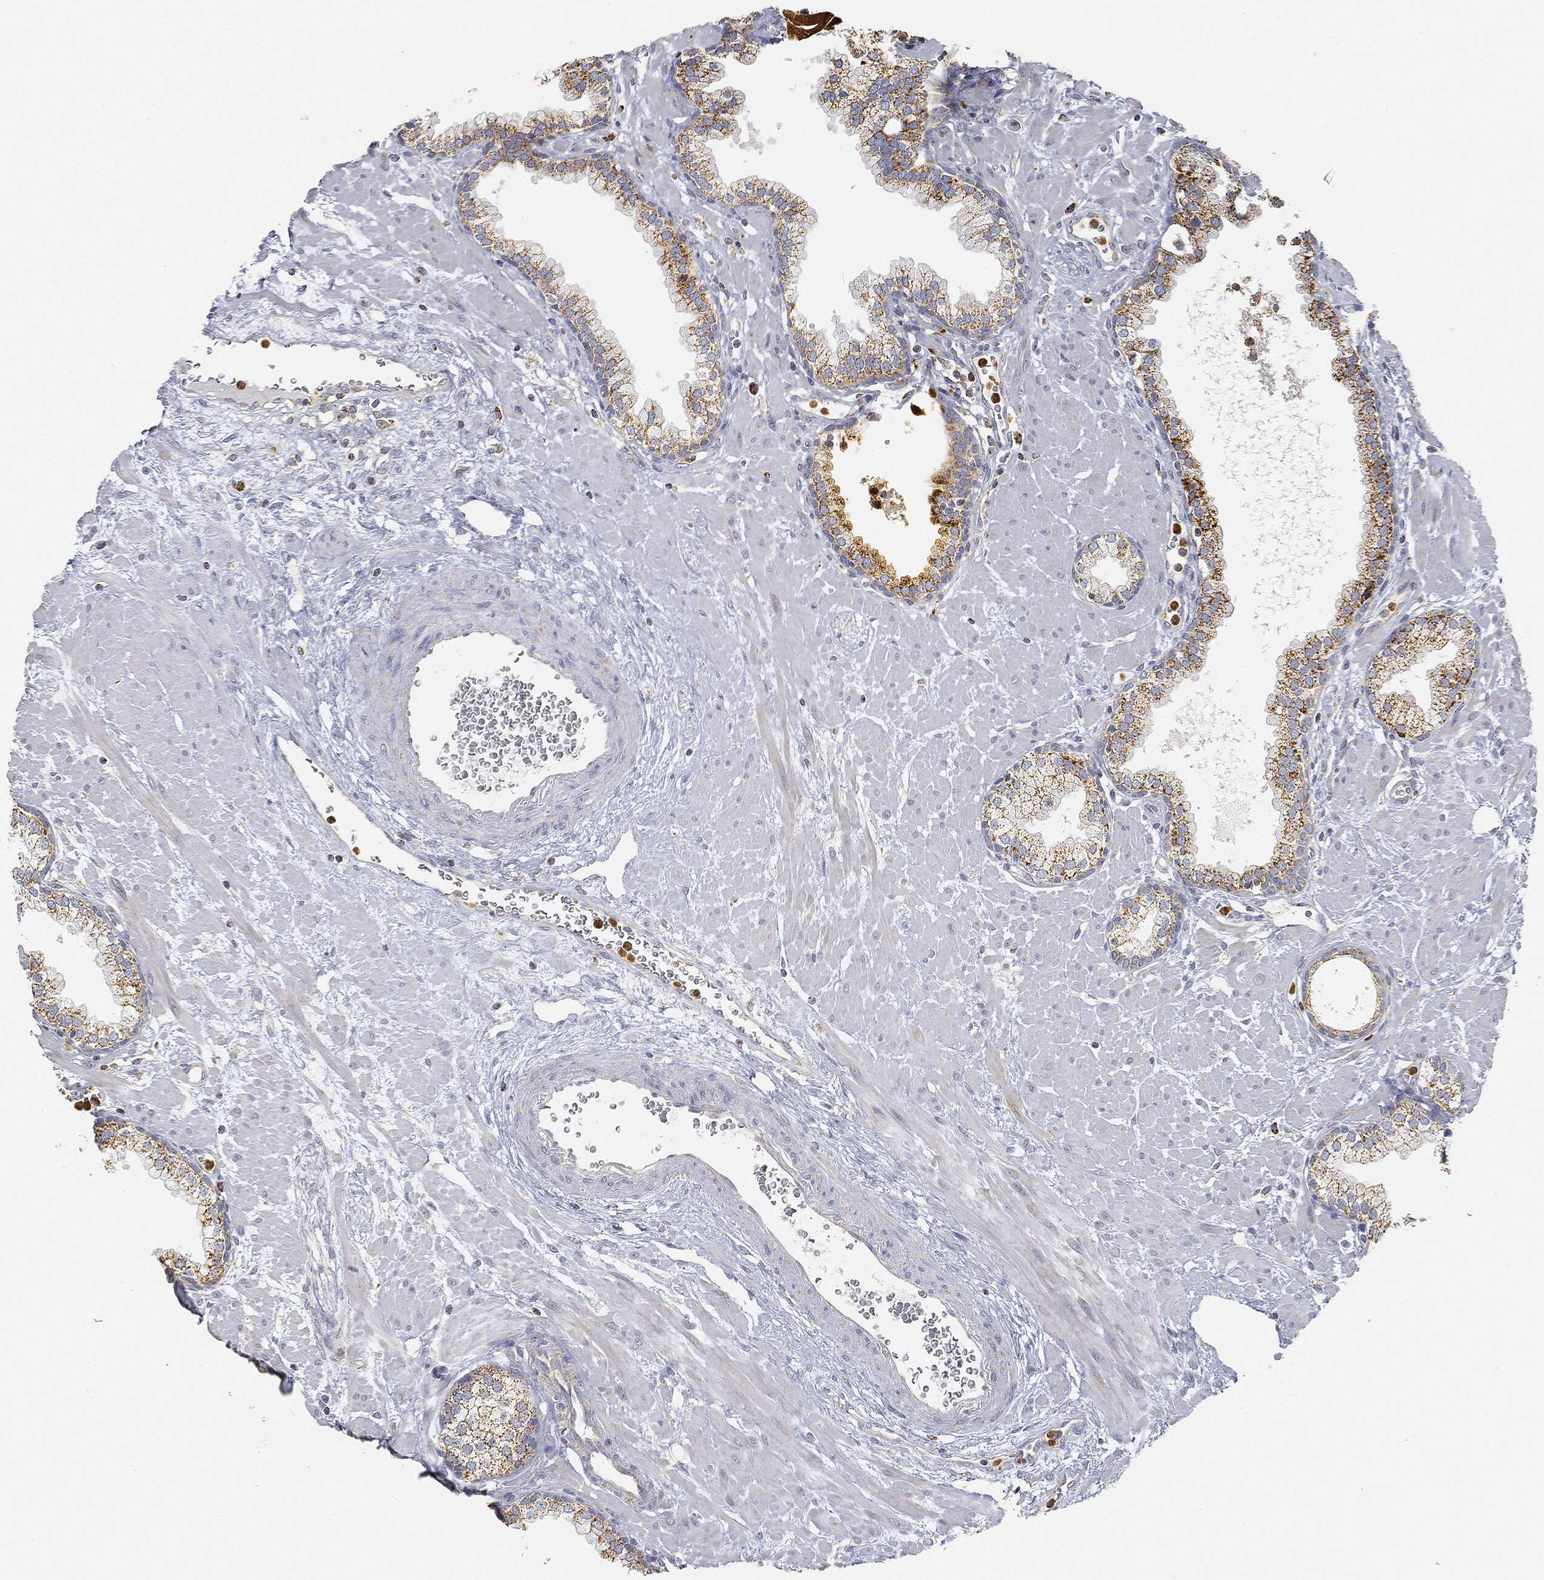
{"staining": {"intensity": "strong", "quantity": "25%-75%", "location": "cytoplasmic/membranous"}, "tissue": "prostate", "cell_type": "Glandular cells", "image_type": "normal", "snomed": [{"axis": "morphology", "description": "Normal tissue, NOS"}, {"axis": "topography", "description": "Prostate"}], "caption": "Prostate was stained to show a protein in brown. There is high levels of strong cytoplasmic/membranous positivity in approximately 25%-75% of glandular cells. (DAB = brown stain, brightfield microscopy at high magnification).", "gene": "CAPN15", "patient": {"sex": "male", "age": 63}}